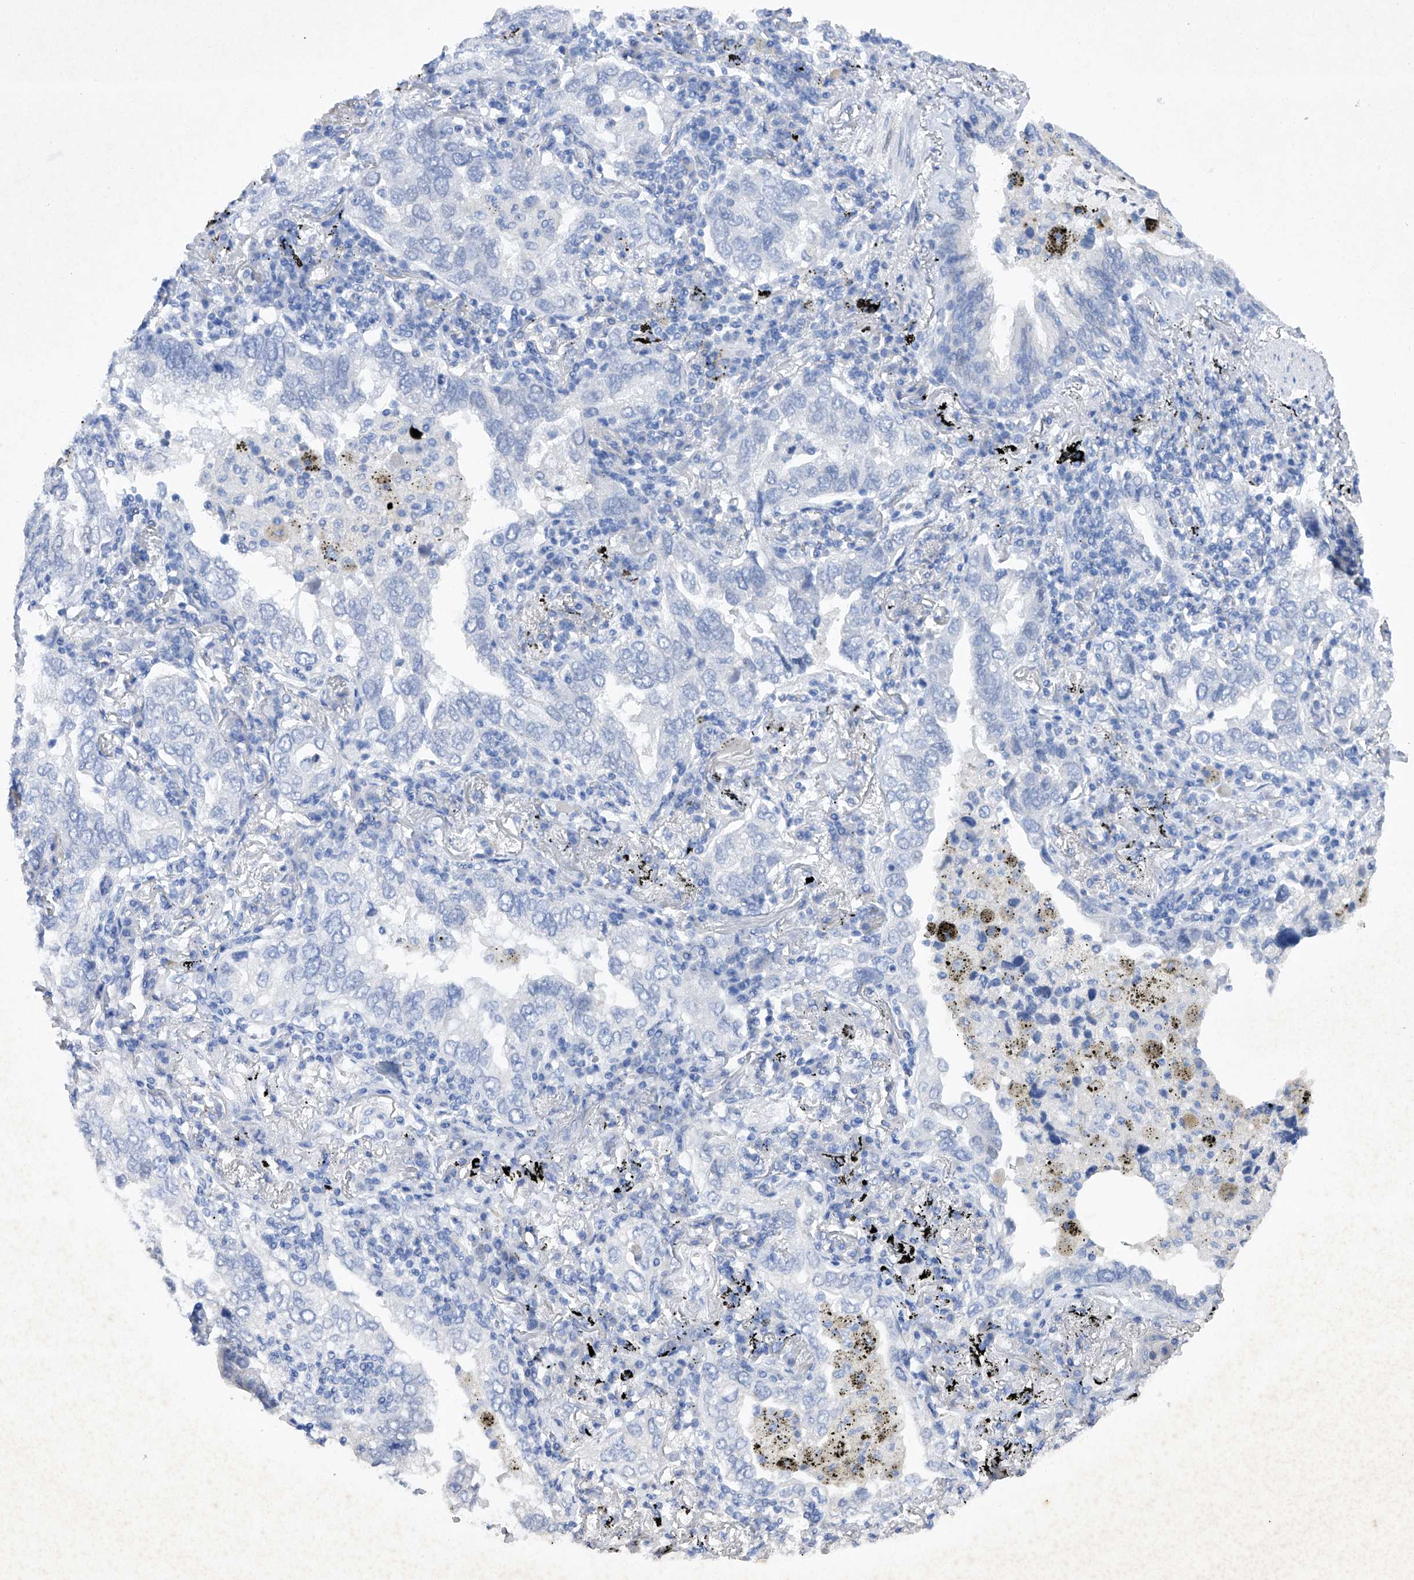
{"staining": {"intensity": "negative", "quantity": "none", "location": "none"}, "tissue": "lung cancer", "cell_type": "Tumor cells", "image_type": "cancer", "snomed": [{"axis": "morphology", "description": "Adenocarcinoma, NOS"}, {"axis": "topography", "description": "Lung"}], "caption": "Immunohistochemical staining of human lung adenocarcinoma shows no significant positivity in tumor cells.", "gene": "BARX2", "patient": {"sex": "male", "age": 65}}